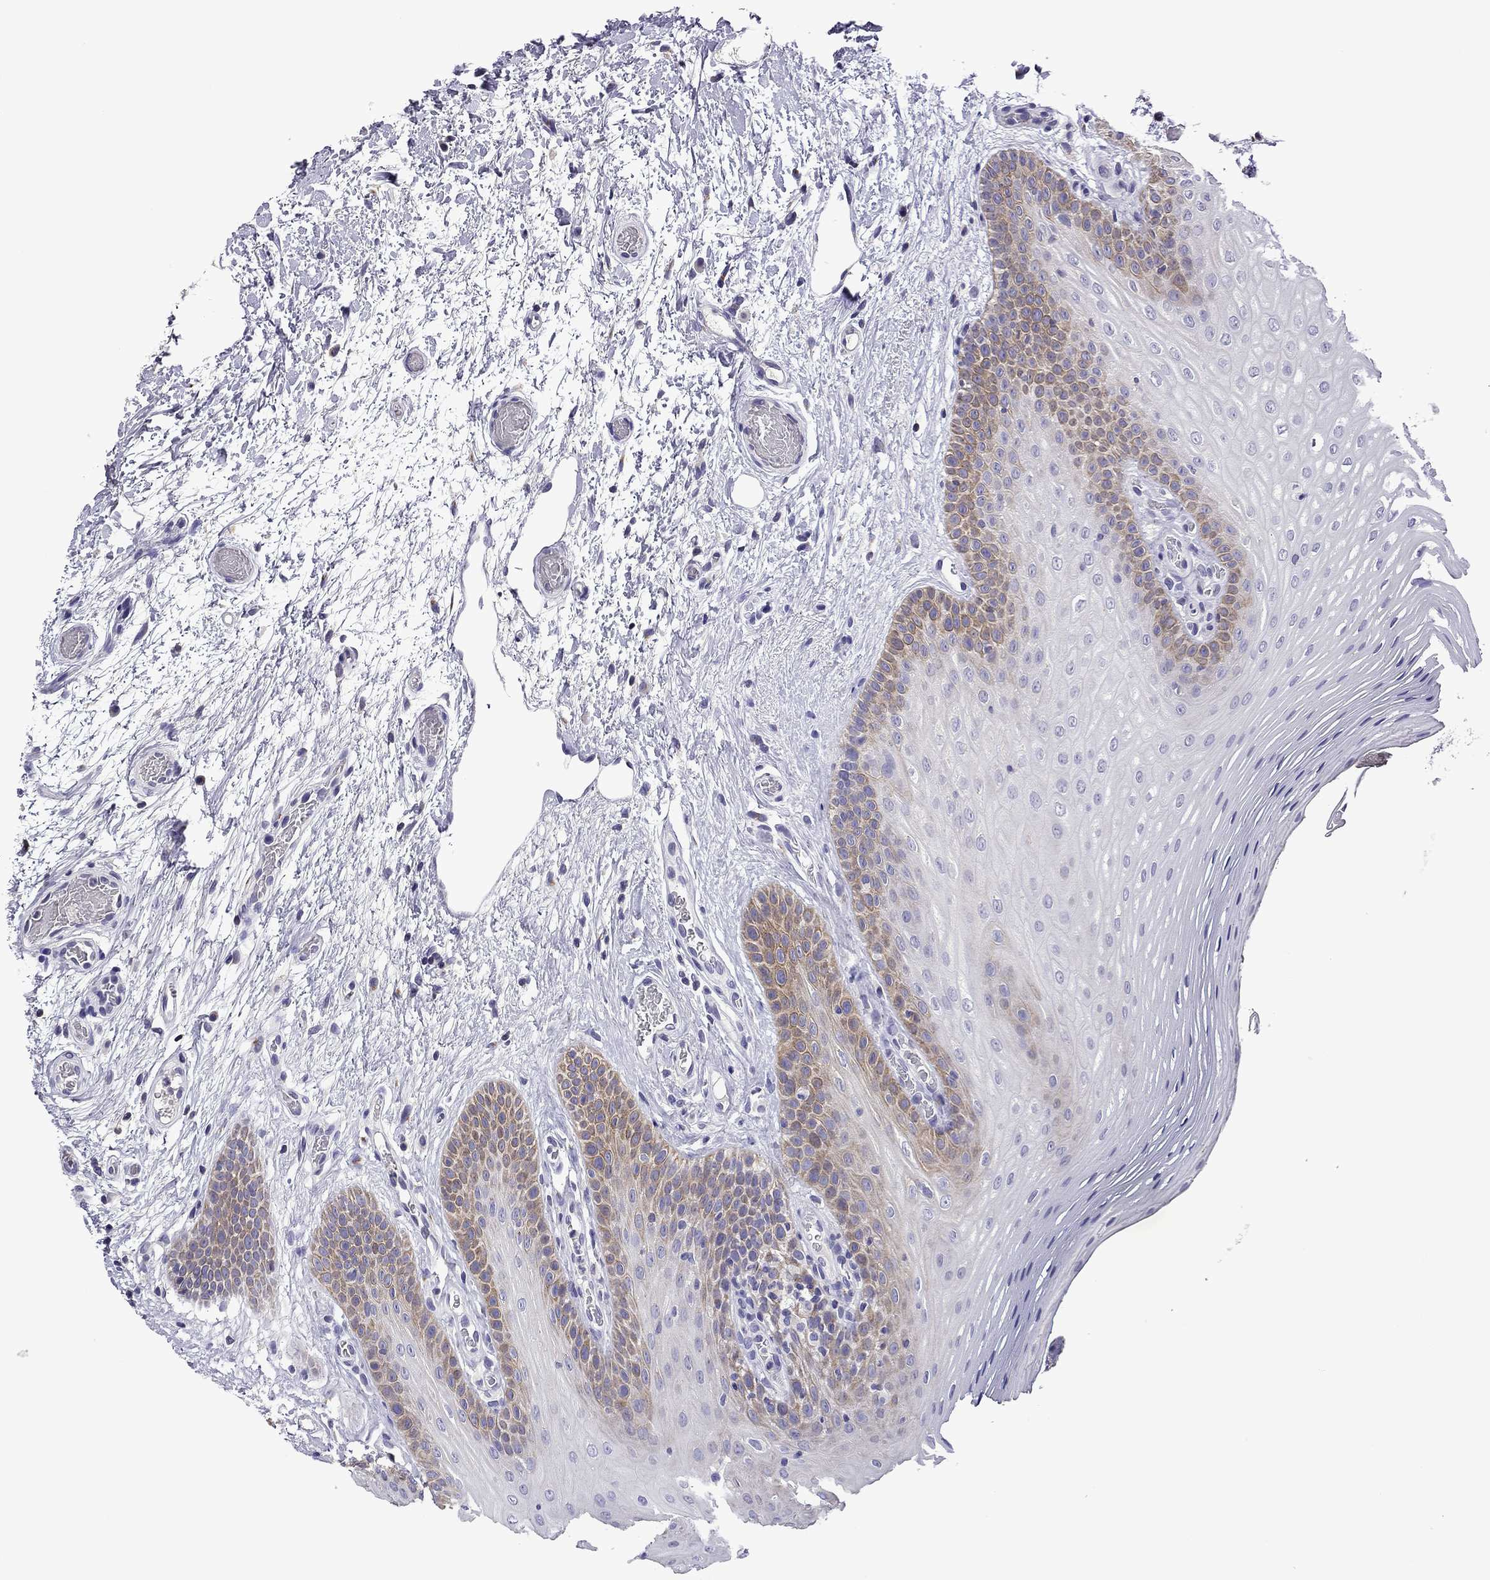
{"staining": {"intensity": "moderate", "quantity": "<25%", "location": "cytoplasmic/membranous"}, "tissue": "oral mucosa", "cell_type": "Squamous epithelial cells", "image_type": "normal", "snomed": [{"axis": "morphology", "description": "Normal tissue, NOS"}, {"axis": "morphology", "description": "Squamous cell carcinoma, NOS"}, {"axis": "topography", "description": "Oral tissue"}, {"axis": "topography", "description": "Head-Neck"}], "caption": "Protein analysis of normal oral mucosa demonstrates moderate cytoplasmic/membranous positivity in about <25% of squamous epithelial cells.", "gene": "TTN", "patient": {"sex": "male", "age": 78}}